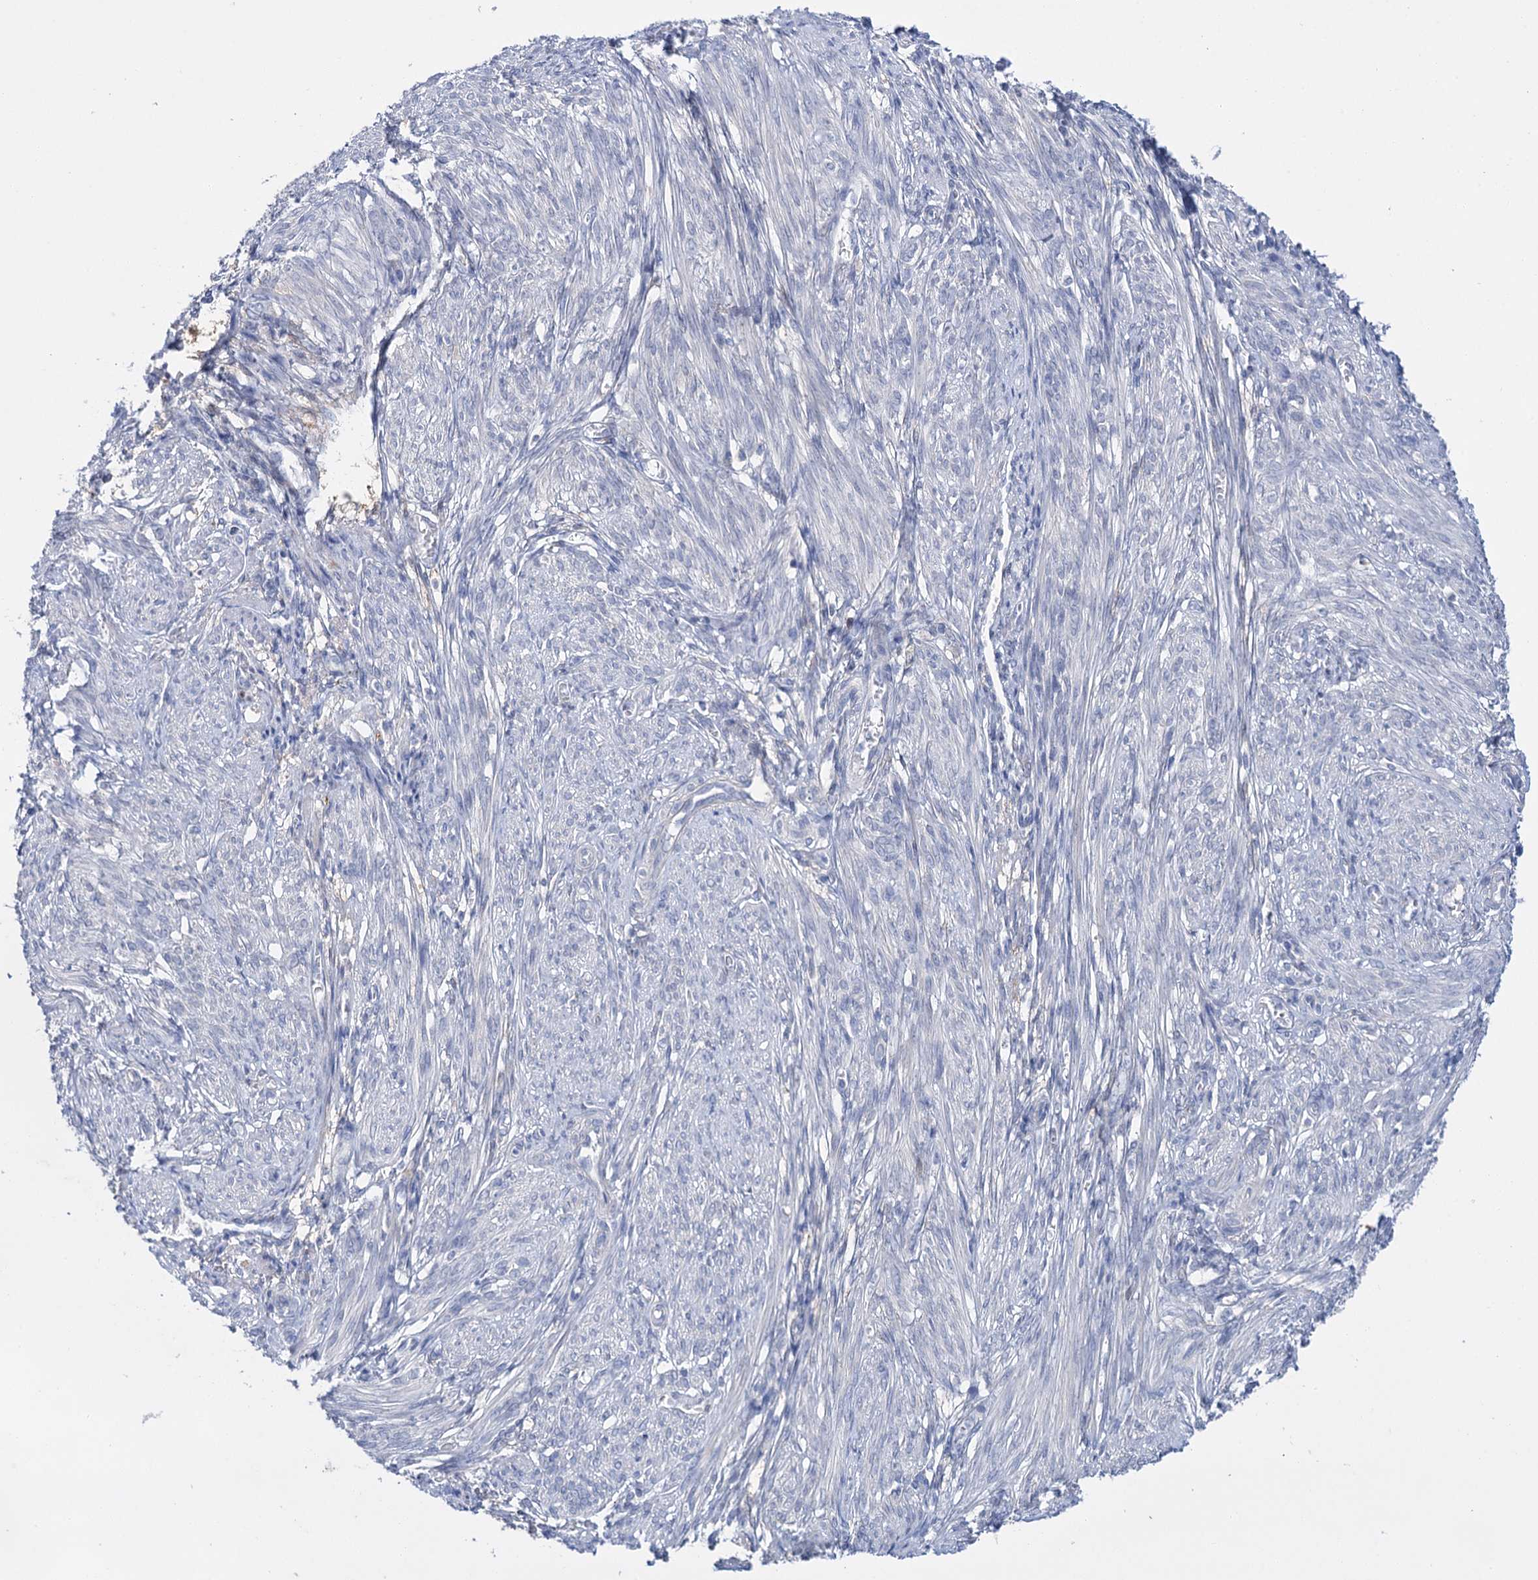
{"staining": {"intensity": "negative", "quantity": "none", "location": "none"}, "tissue": "smooth muscle", "cell_type": "Smooth muscle cells", "image_type": "normal", "snomed": [{"axis": "morphology", "description": "Normal tissue, NOS"}, {"axis": "topography", "description": "Smooth muscle"}], "caption": "Smooth muscle cells show no significant positivity in unremarkable smooth muscle. (Stains: DAB (3,3'-diaminobenzidine) immunohistochemistry with hematoxylin counter stain, Microscopy: brightfield microscopy at high magnification).", "gene": "LYZL4", "patient": {"sex": "female", "age": 39}}